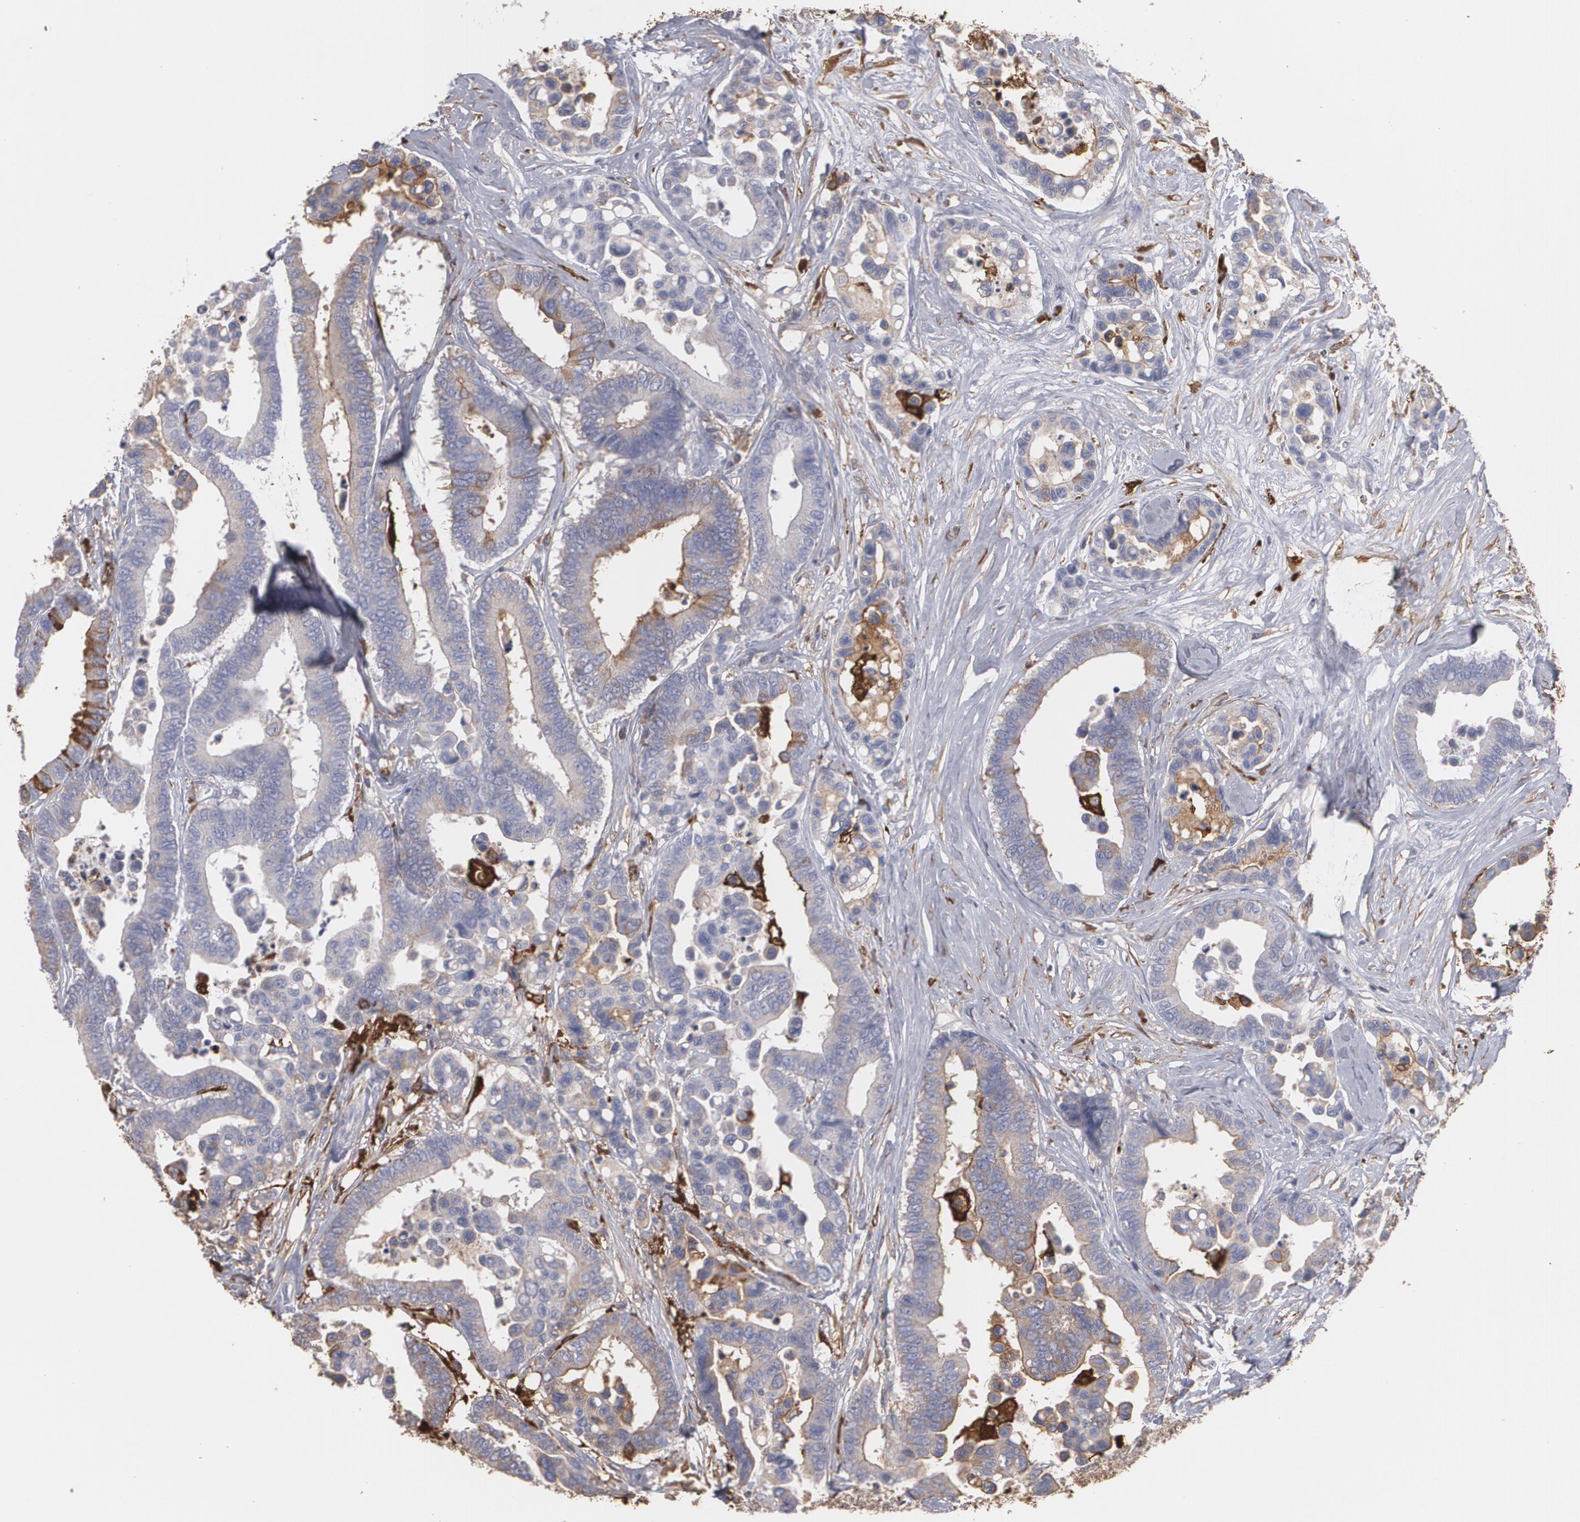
{"staining": {"intensity": "weak", "quantity": "25%-75%", "location": "cytoplasmic/membranous"}, "tissue": "colorectal cancer", "cell_type": "Tumor cells", "image_type": "cancer", "snomed": [{"axis": "morphology", "description": "Adenocarcinoma, NOS"}, {"axis": "topography", "description": "Colon"}], "caption": "The immunohistochemical stain shows weak cytoplasmic/membranous expression in tumor cells of colorectal cancer (adenocarcinoma) tissue.", "gene": "ODC1", "patient": {"sex": "male", "age": 82}}